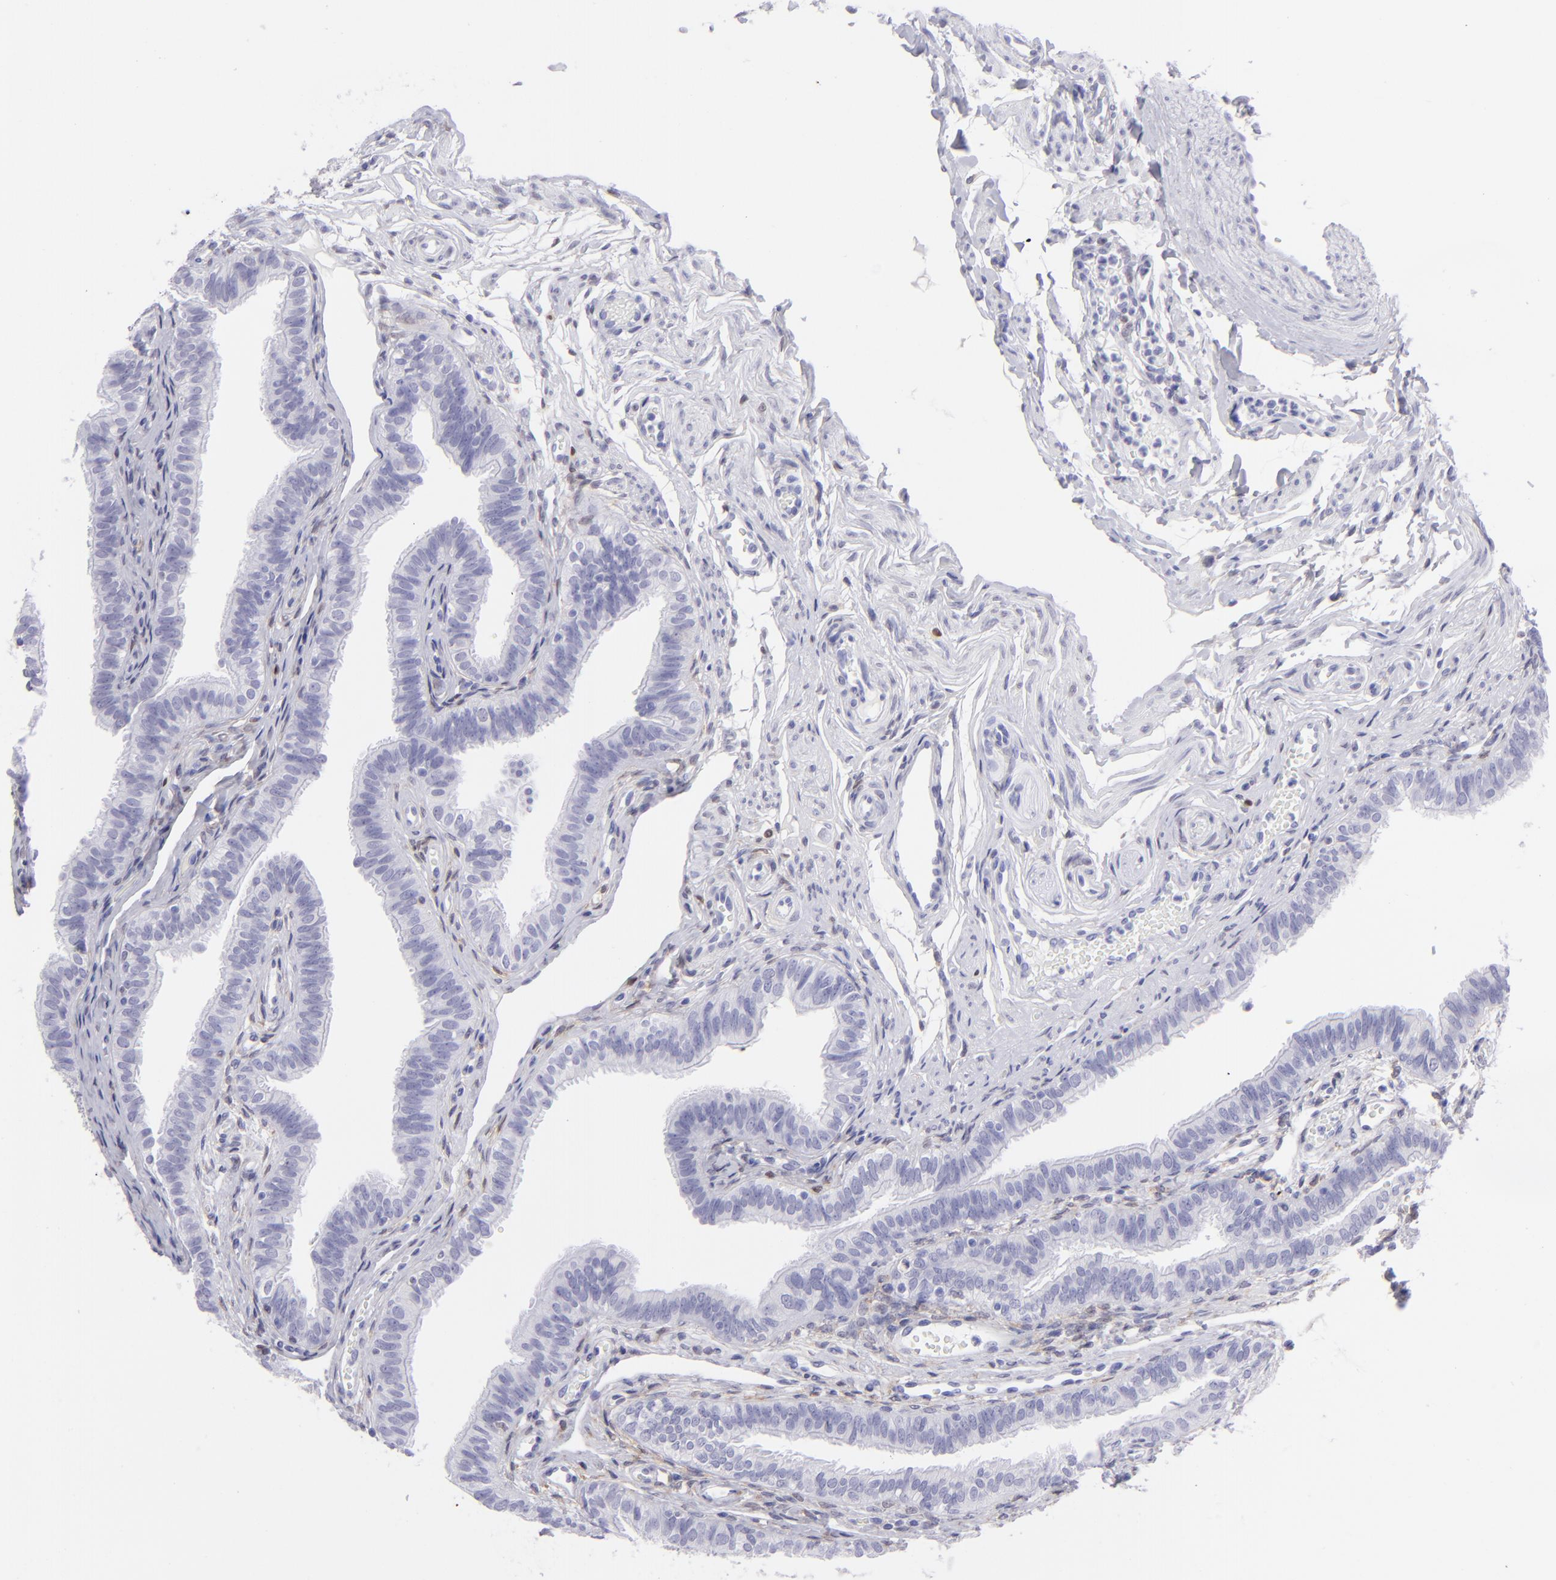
{"staining": {"intensity": "negative", "quantity": "none", "location": "none"}, "tissue": "fallopian tube", "cell_type": "Glandular cells", "image_type": "normal", "snomed": [{"axis": "morphology", "description": "Normal tissue, NOS"}, {"axis": "morphology", "description": "Dermoid, NOS"}, {"axis": "topography", "description": "Fallopian tube"}], "caption": "A high-resolution photomicrograph shows immunohistochemistry (IHC) staining of benign fallopian tube, which exhibits no significant positivity in glandular cells. Nuclei are stained in blue.", "gene": "MITF", "patient": {"sex": "female", "age": 33}}